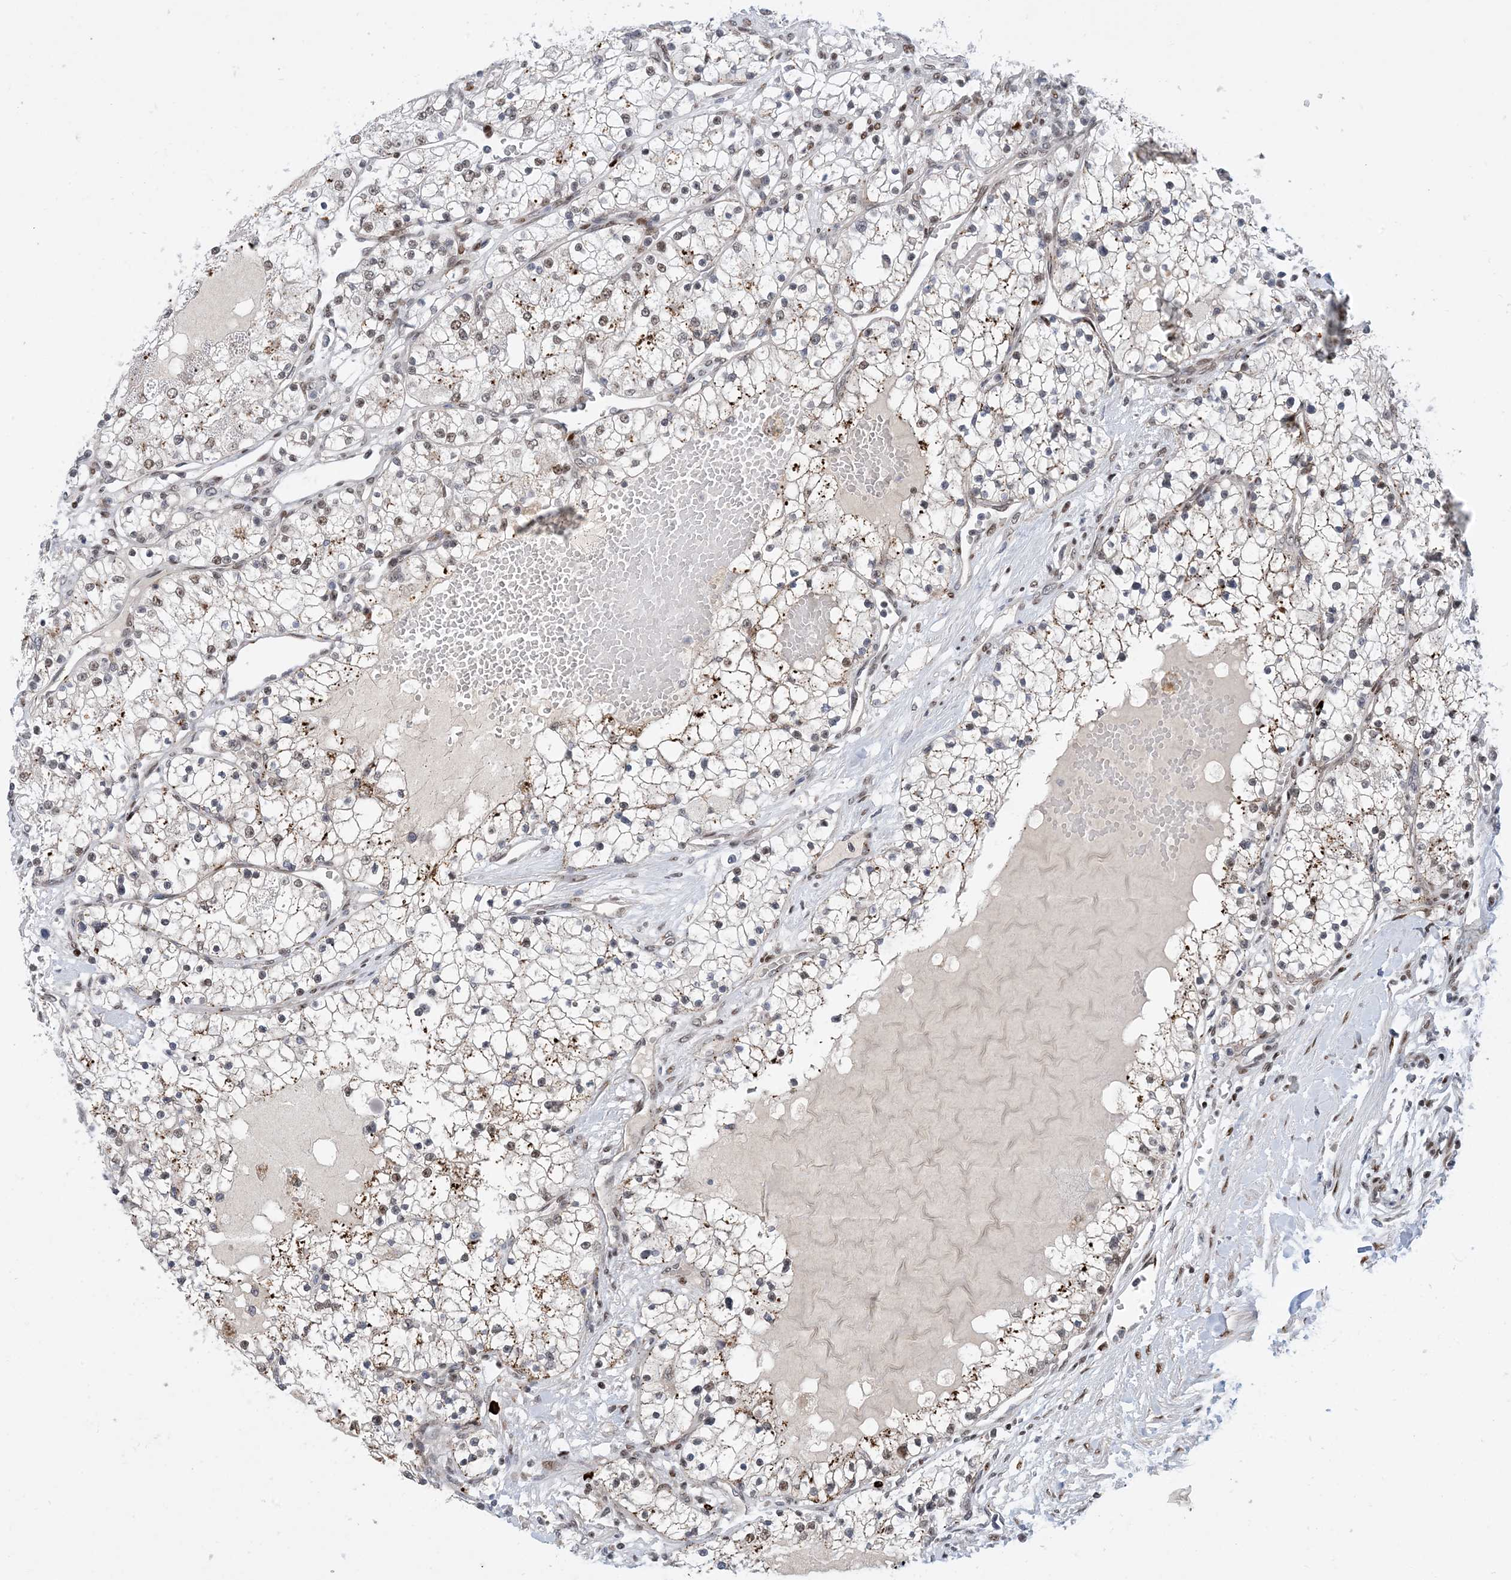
{"staining": {"intensity": "moderate", "quantity": "<25%", "location": "nuclear"}, "tissue": "renal cancer", "cell_type": "Tumor cells", "image_type": "cancer", "snomed": [{"axis": "morphology", "description": "Normal tissue, NOS"}, {"axis": "morphology", "description": "Adenocarcinoma, NOS"}, {"axis": "topography", "description": "Kidney"}], "caption": "Human renal cancer stained for a protein (brown) exhibits moderate nuclear positive expression in approximately <25% of tumor cells.", "gene": "TSPYL1", "patient": {"sex": "male", "age": 68}}